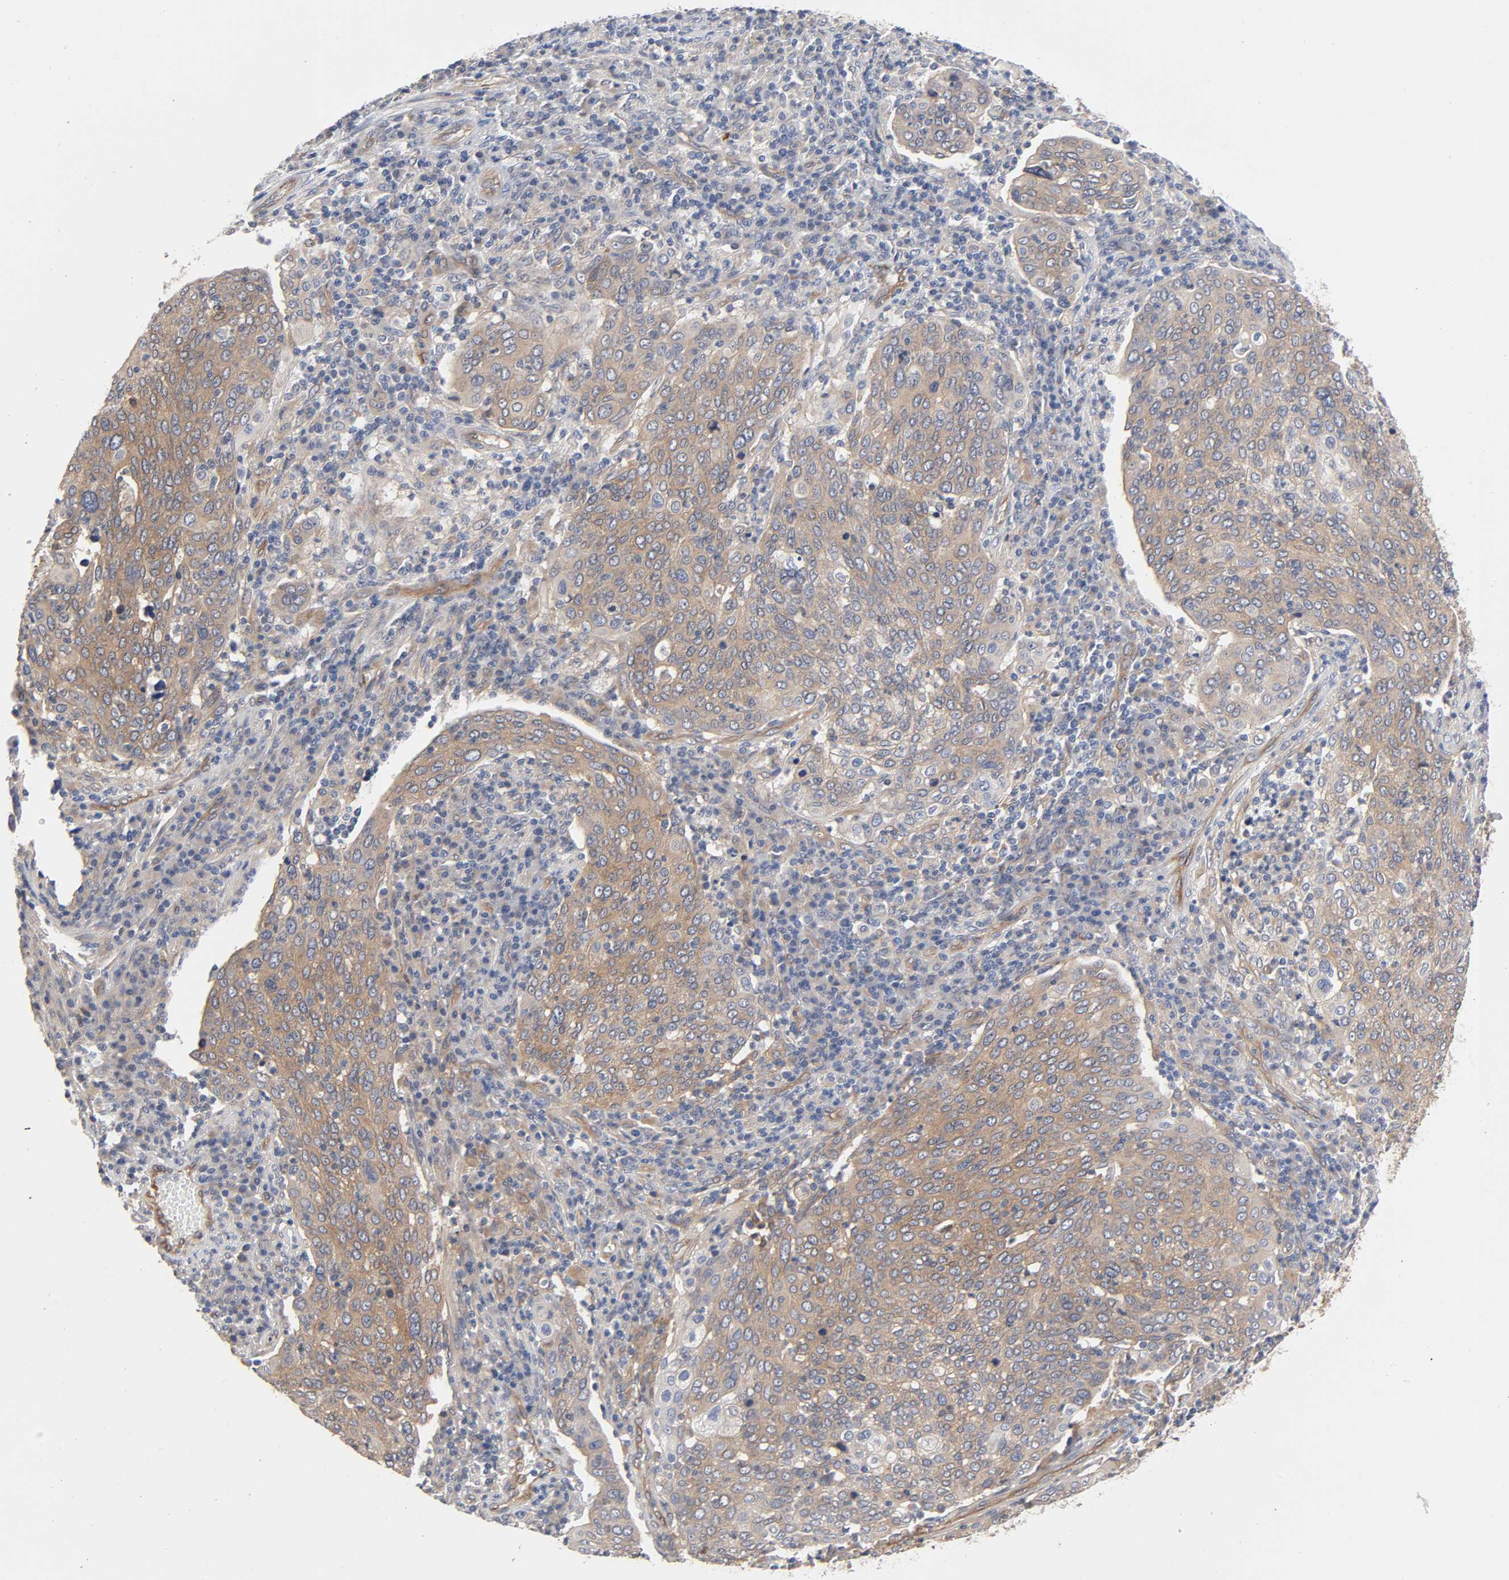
{"staining": {"intensity": "weak", "quantity": ">75%", "location": "cytoplasmic/membranous"}, "tissue": "cervical cancer", "cell_type": "Tumor cells", "image_type": "cancer", "snomed": [{"axis": "morphology", "description": "Squamous cell carcinoma, NOS"}, {"axis": "topography", "description": "Cervix"}], "caption": "IHC image of neoplastic tissue: human squamous cell carcinoma (cervical) stained using immunohistochemistry reveals low levels of weak protein expression localized specifically in the cytoplasmic/membranous of tumor cells, appearing as a cytoplasmic/membranous brown color.", "gene": "RAB13", "patient": {"sex": "female", "age": 40}}